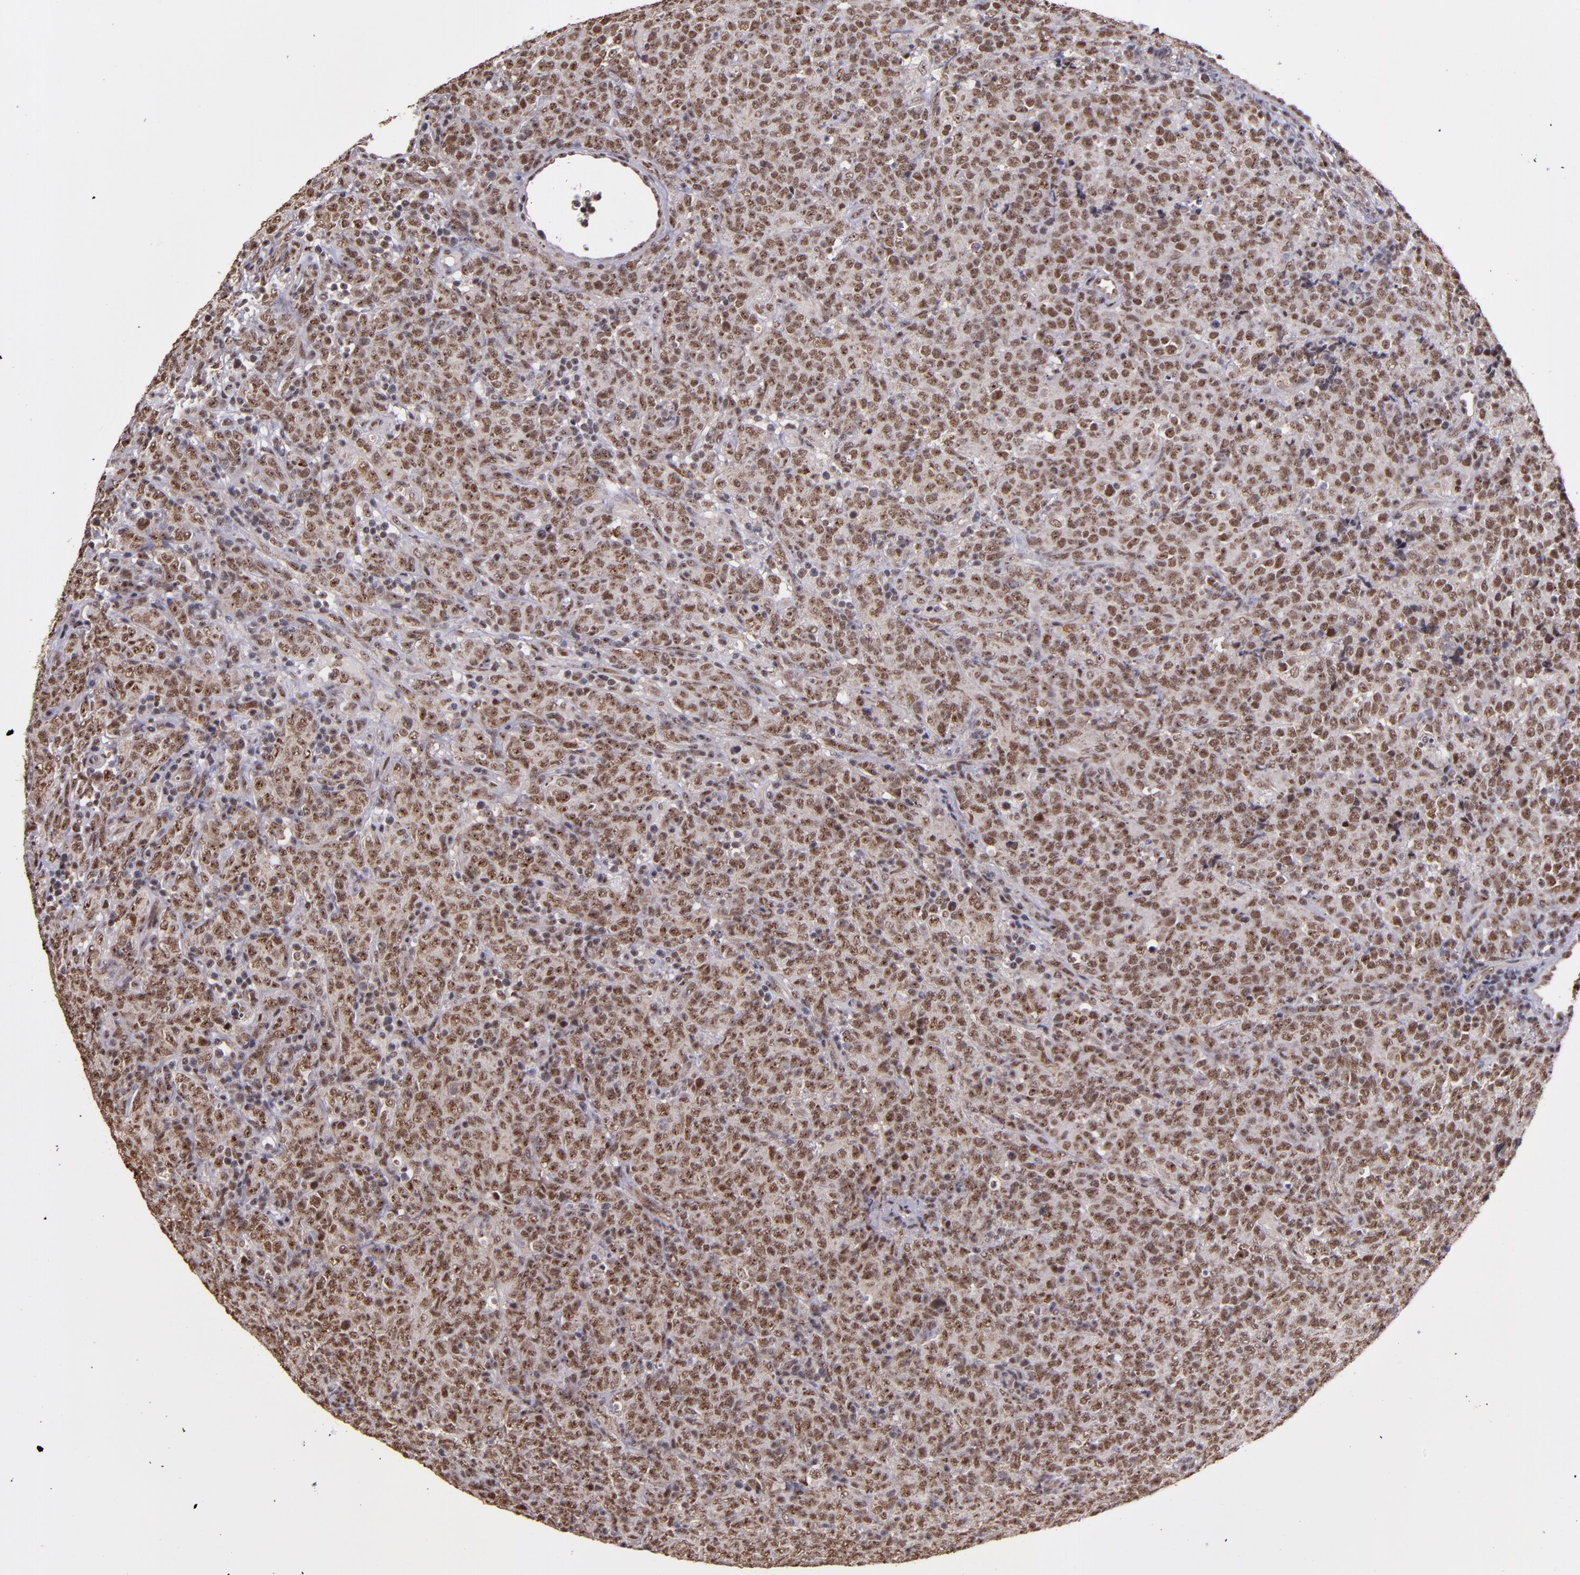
{"staining": {"intensity": "moderate", "quantity": ">75%", "location": "cytoplasmic/membranous,nuclear"}, "tissue": "lymphoma", "cell_type": "Tumor cells", "image_type": "cancer", "snomed": [{"axis": "morphology", "description": "Malignant lymphoma, non-Hodgkin's type, High grade"}, {"axis": "topography", "description": "Tonsil"}], "caption": "Moderate cytoplasmic/membranous and nuclear positivity for a protein is seen in approximately >75% of tumor cells of high-grade malignant lymphoma, non-Hodgkin's type using immunohistochemistry (IHC).", "gene": "CECR2", "patient": {"sex": "female", "age": 36}}